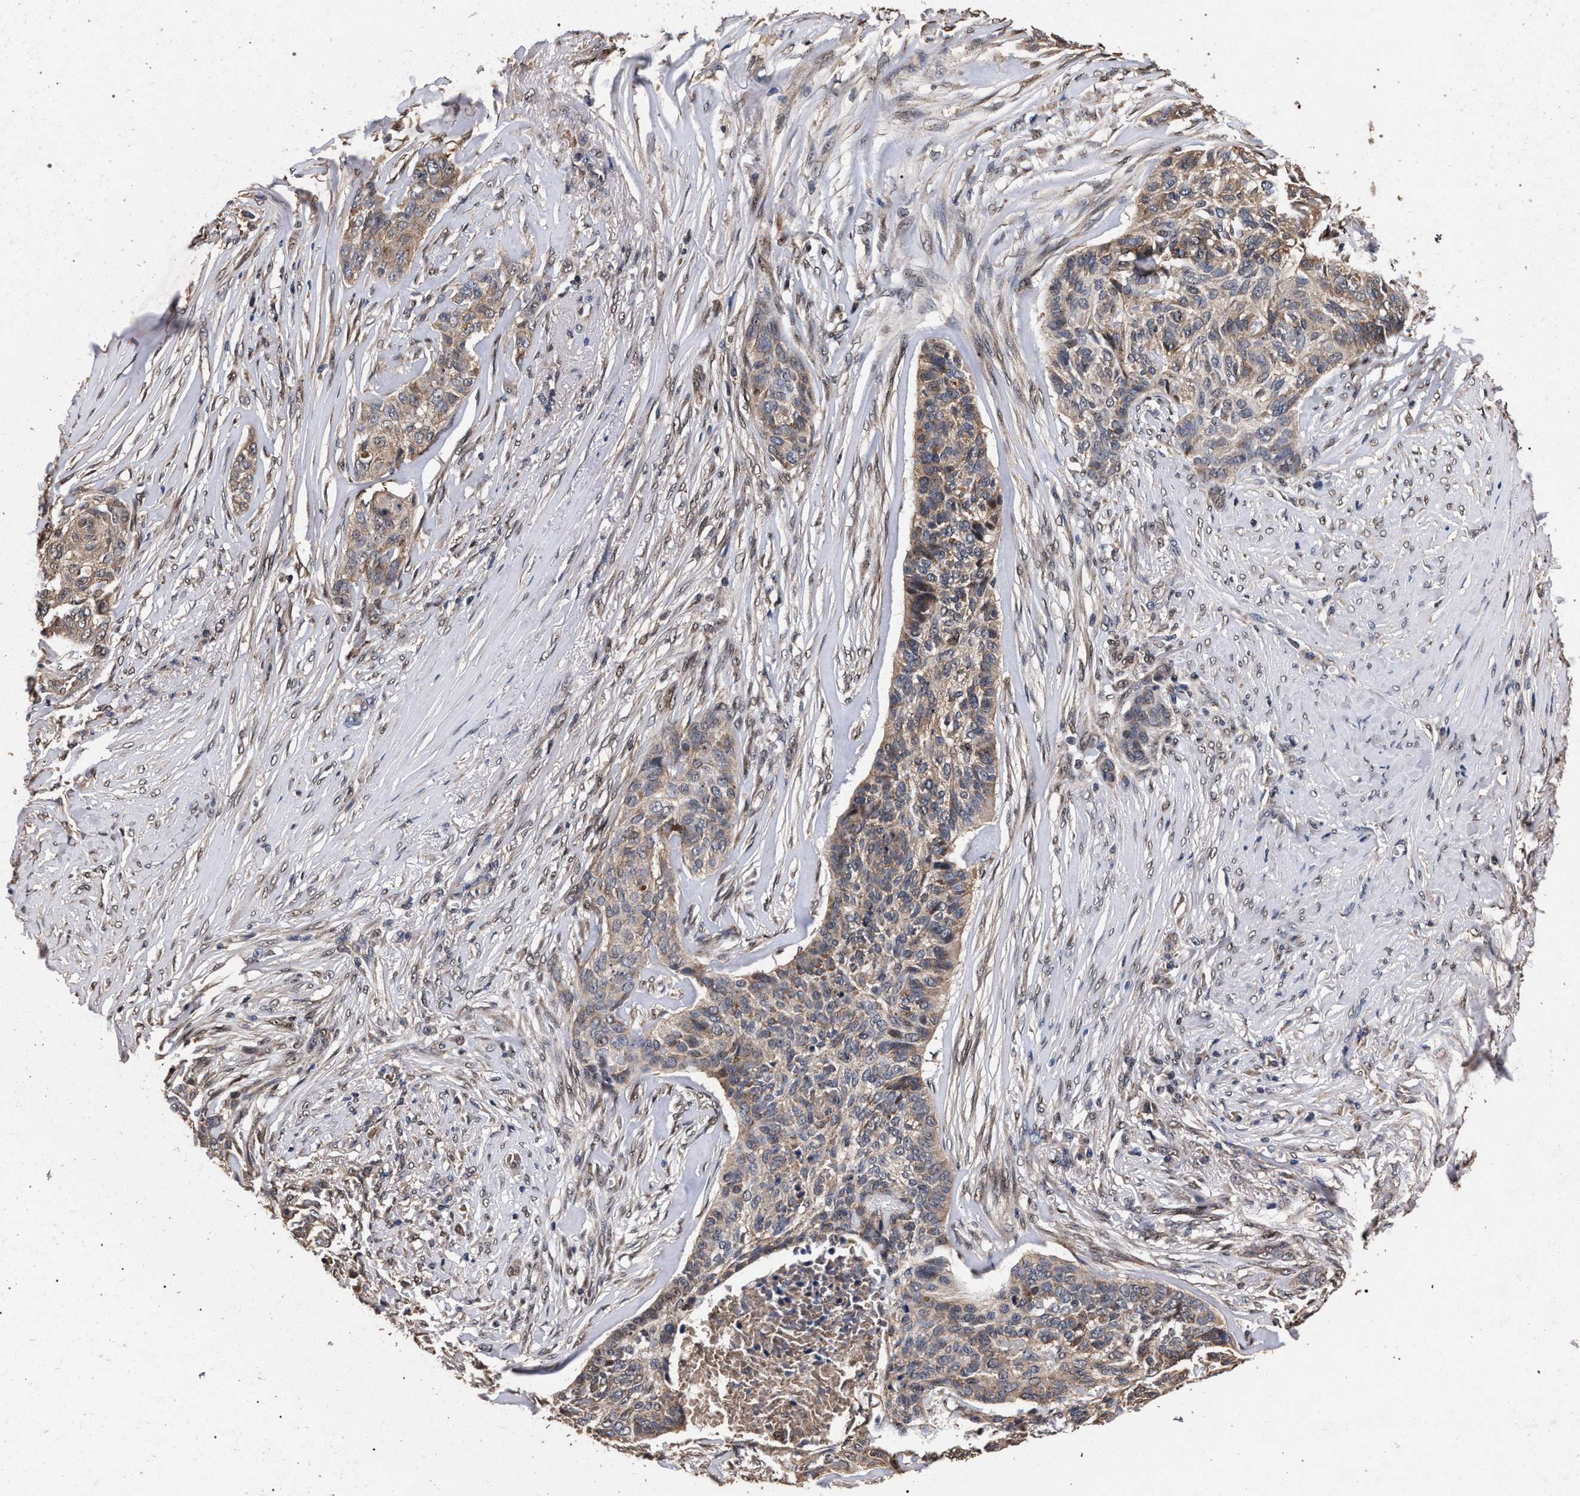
{"staining": {"intensity": "weak", "quantity": "25%-75%", "location": "cytoplasmic/membranous"}, "tissue": "skin cancer", "cell_type": "Tumor cells", "image_type": "cancer", "snomed": [{"axis": "morphology", "description": "Basal cell carcinoma"}, {"axis": "topography", "description": "Skin"}], "caption": "A brown stain shows weak cytoplasmic/membranous staining of a protein in skin cancer tumor cells. (brown staining indicates protein expression, while blue staining denotes nuclei).", "gene": "ACOX1", "patient": {"sex": "male", "age": 85}}